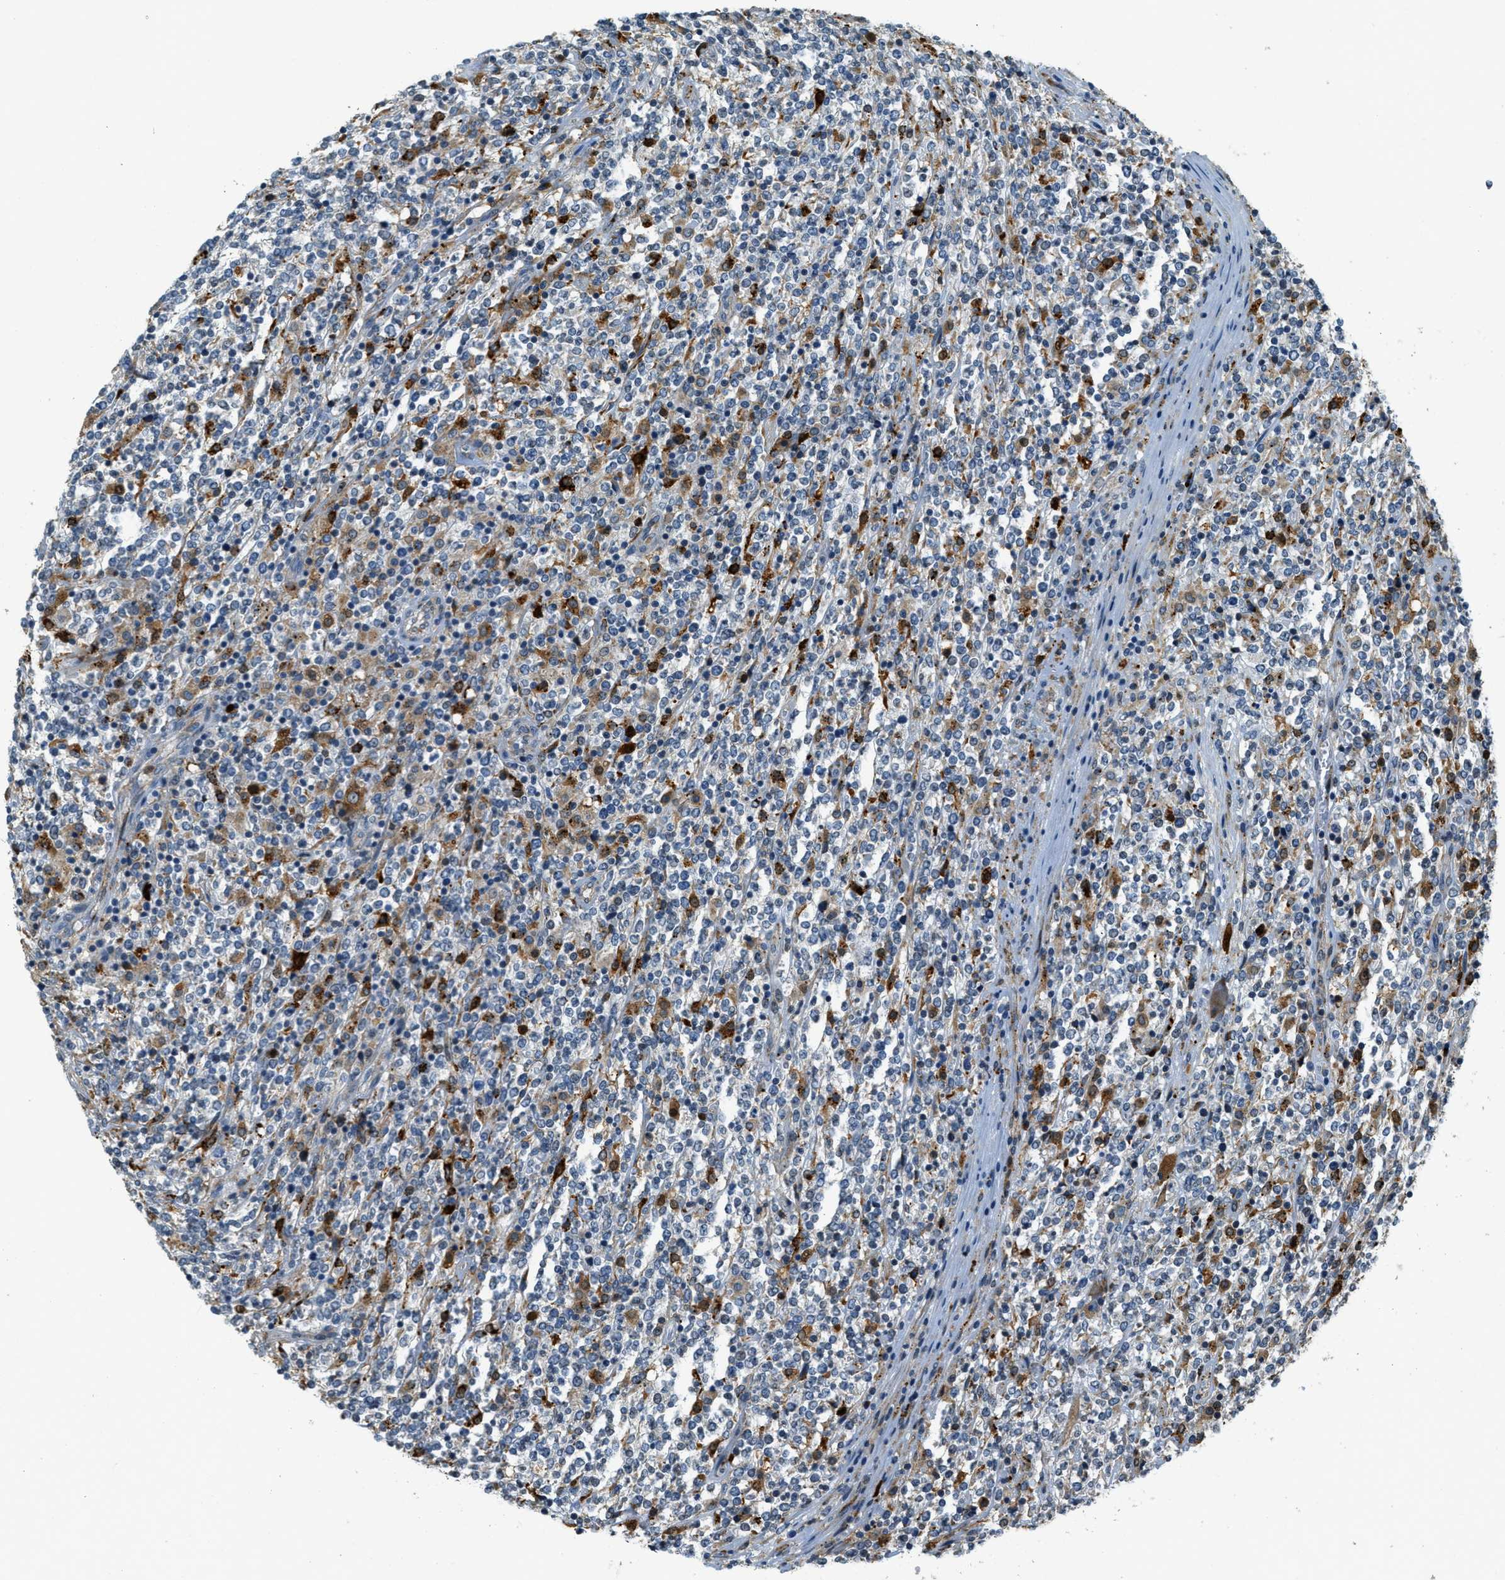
{"staining": {"intensity": "moderate", "quantity": "<25%", "location": "cytoplasmic/membranous"}, "tissue": "lymphoma", "cell_type": "Tumor cells", "image_type": "cancer", "snomed": [{"axis": "morphology", "description": "Malignant lymphoma, non-Hodgkin's type, High grade"}, {"axis": "topography", "description": "Soft tissue"}], "caption": "Immunohistochemical staining of high-grade malignant lymphoma, non-Hodgkin's type reveals low levels of moderate cytoplasmic/membranous protein positivity in approximately <25% of tumor cells.", "gene": "HERC2", "patient": {"sex": "male", "age": 18}}